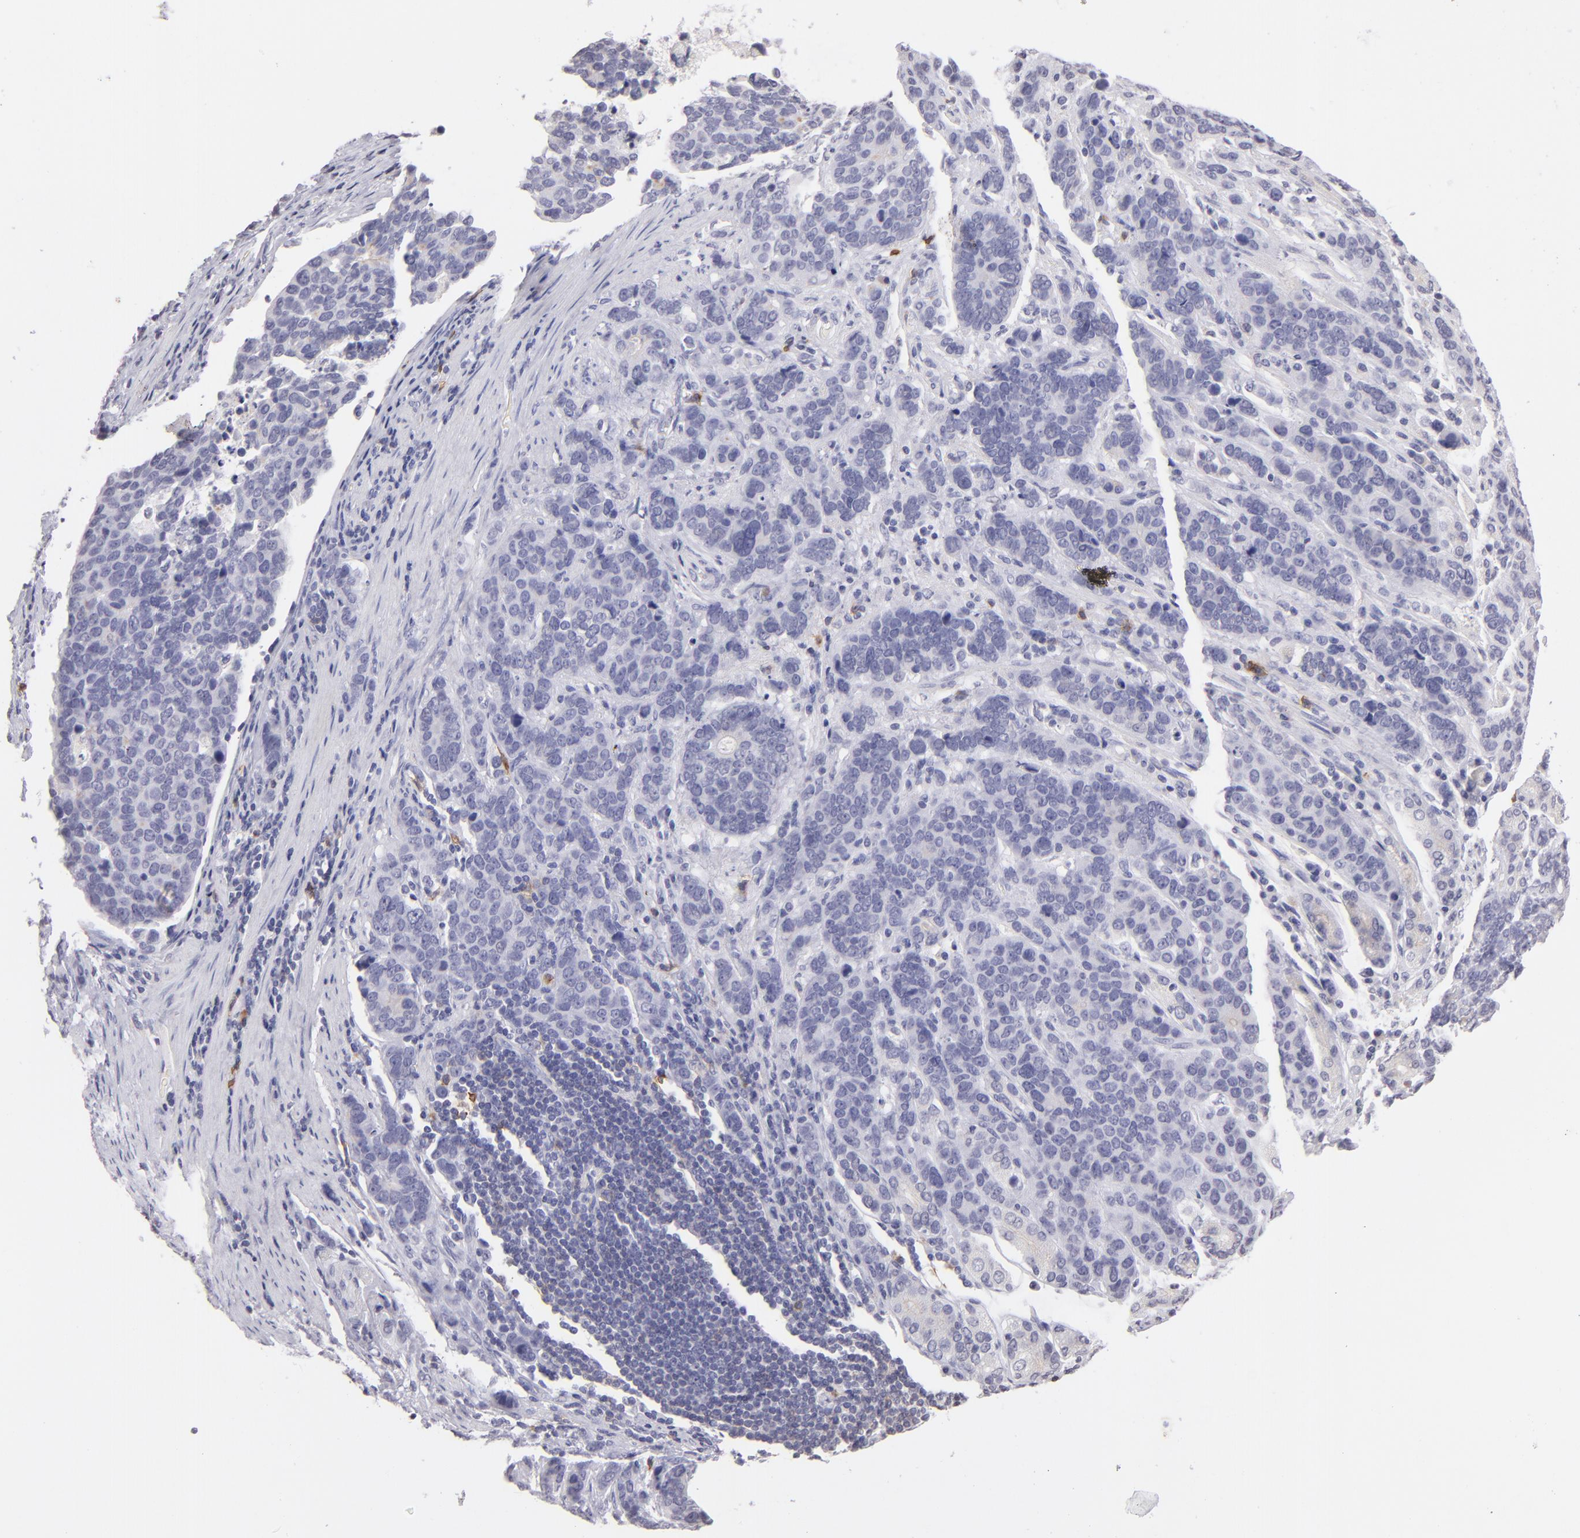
{"staining": {"intensity": "negative", "quantity": "none", "location": "none"}, "tissue": "stomach cancer", "cell_type": "Tumor cells", "image_type": "cancer", "snomed": [{"axis": "morphology", "description": "Adenocarcinoma, NOS"}, {"axis": "topography", "description": "Stomach, upper"}], "caption": "There is no significant positivity in tumor cells of stomach cancer (adenocarcinoma). (DAB (3,3'-diaminobenzidine) IHC with hematoxylin counter stain).", "gene": "IL2RA", "patient": {"sex": "male", "age": 71}}